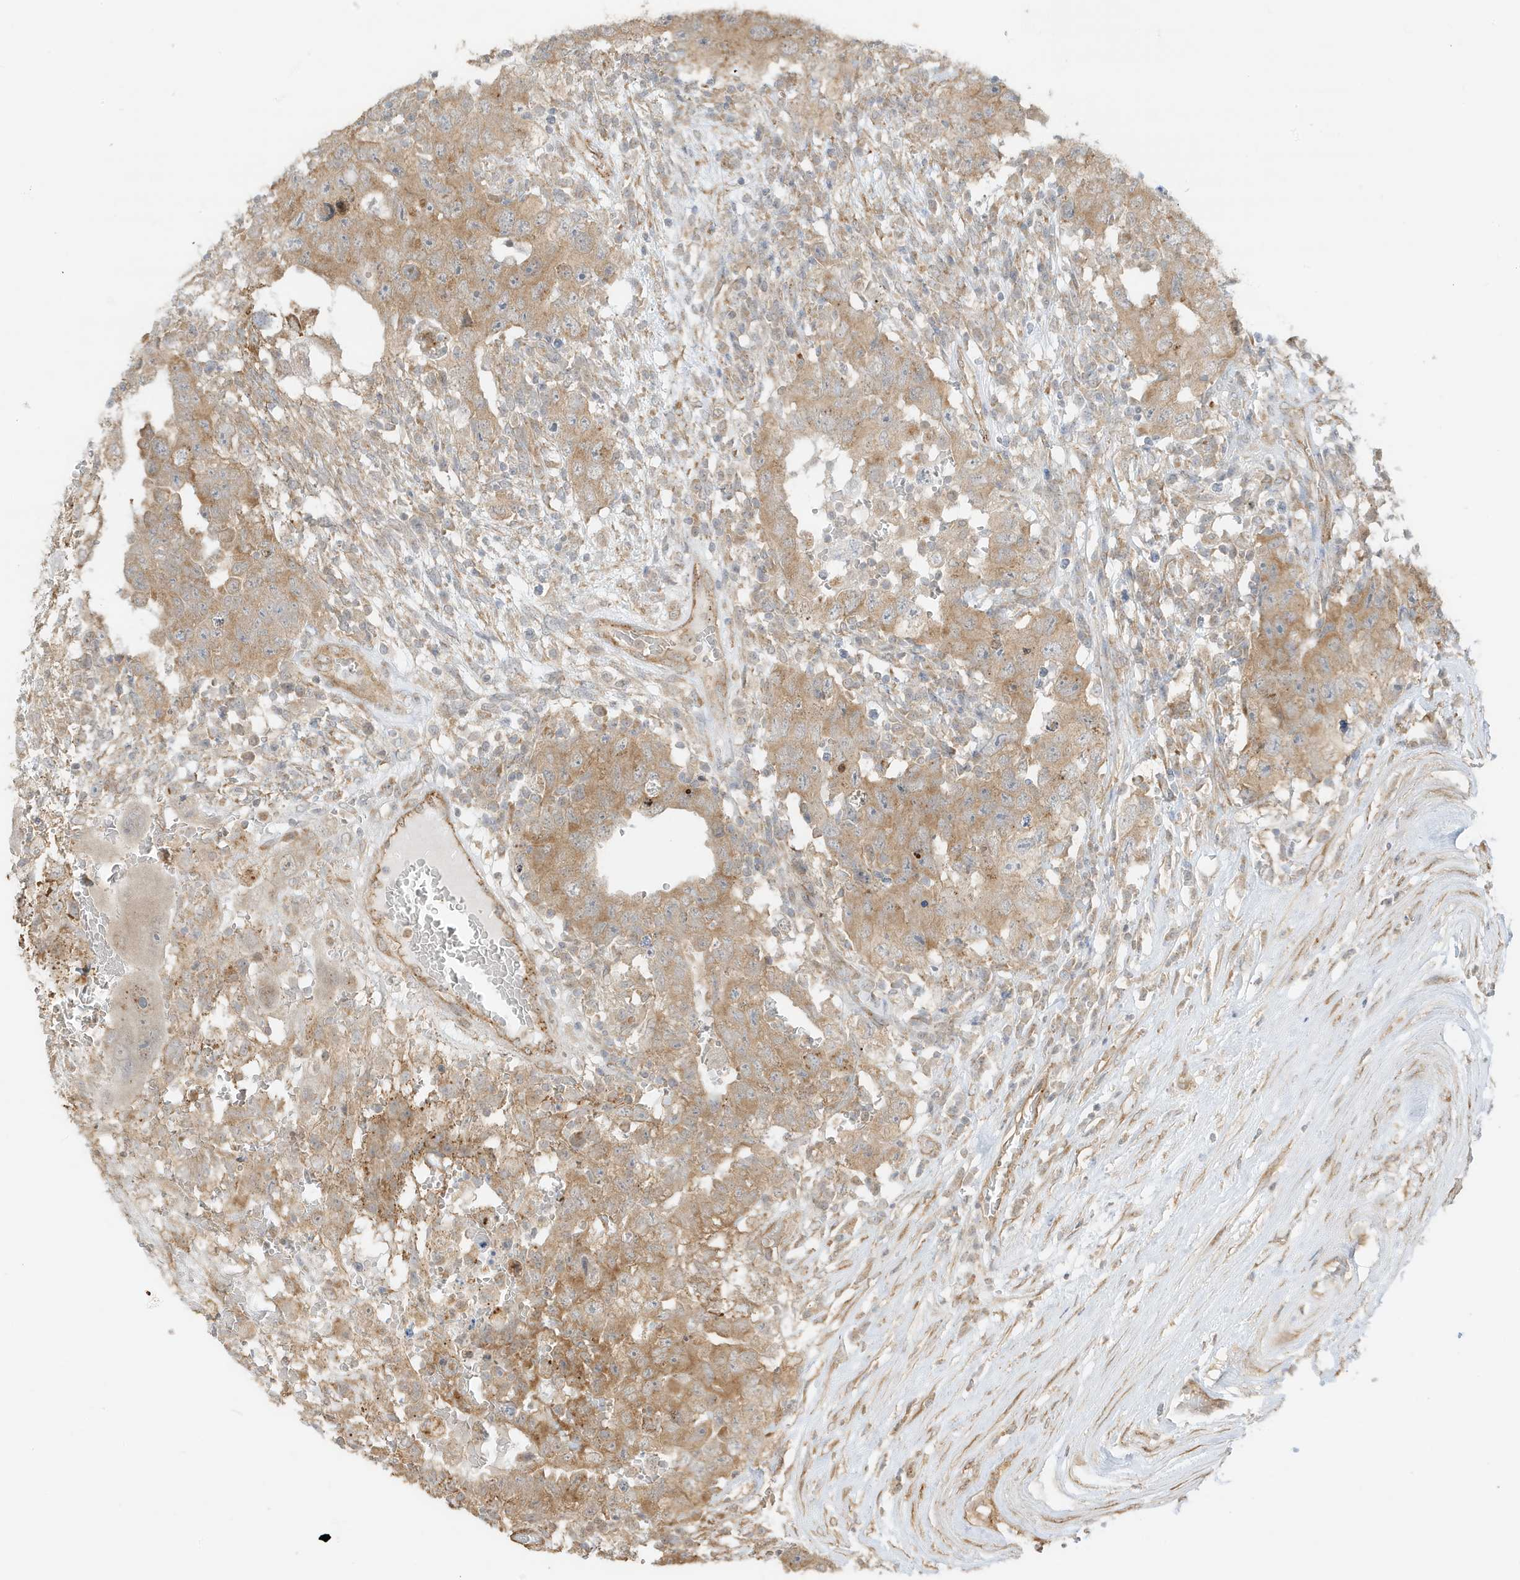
{"staining": {"intensity": "weak", "quantity": ">75%", "location": "cytoplasmic/membranous"}, "tissue": "testis cancer", "cell_type": "Tumor cells", "image_type": "cancer", "snomed": [{"axis": "morphology", "description": "Carcinoma, Embryonal, NOS"}, {"axis": "topography", "description": "Testis"}], "caption": "Immunohistochemistry (IHC) photomicrograph of human testis embryonal carcinoma stained for a protein (brown), which shows low levels of weak cytoplasmic/membranous staining in about >75% of tumor cells.", "gene": "UBAP2L", "patient": {"sex": "male", "age": 26}}